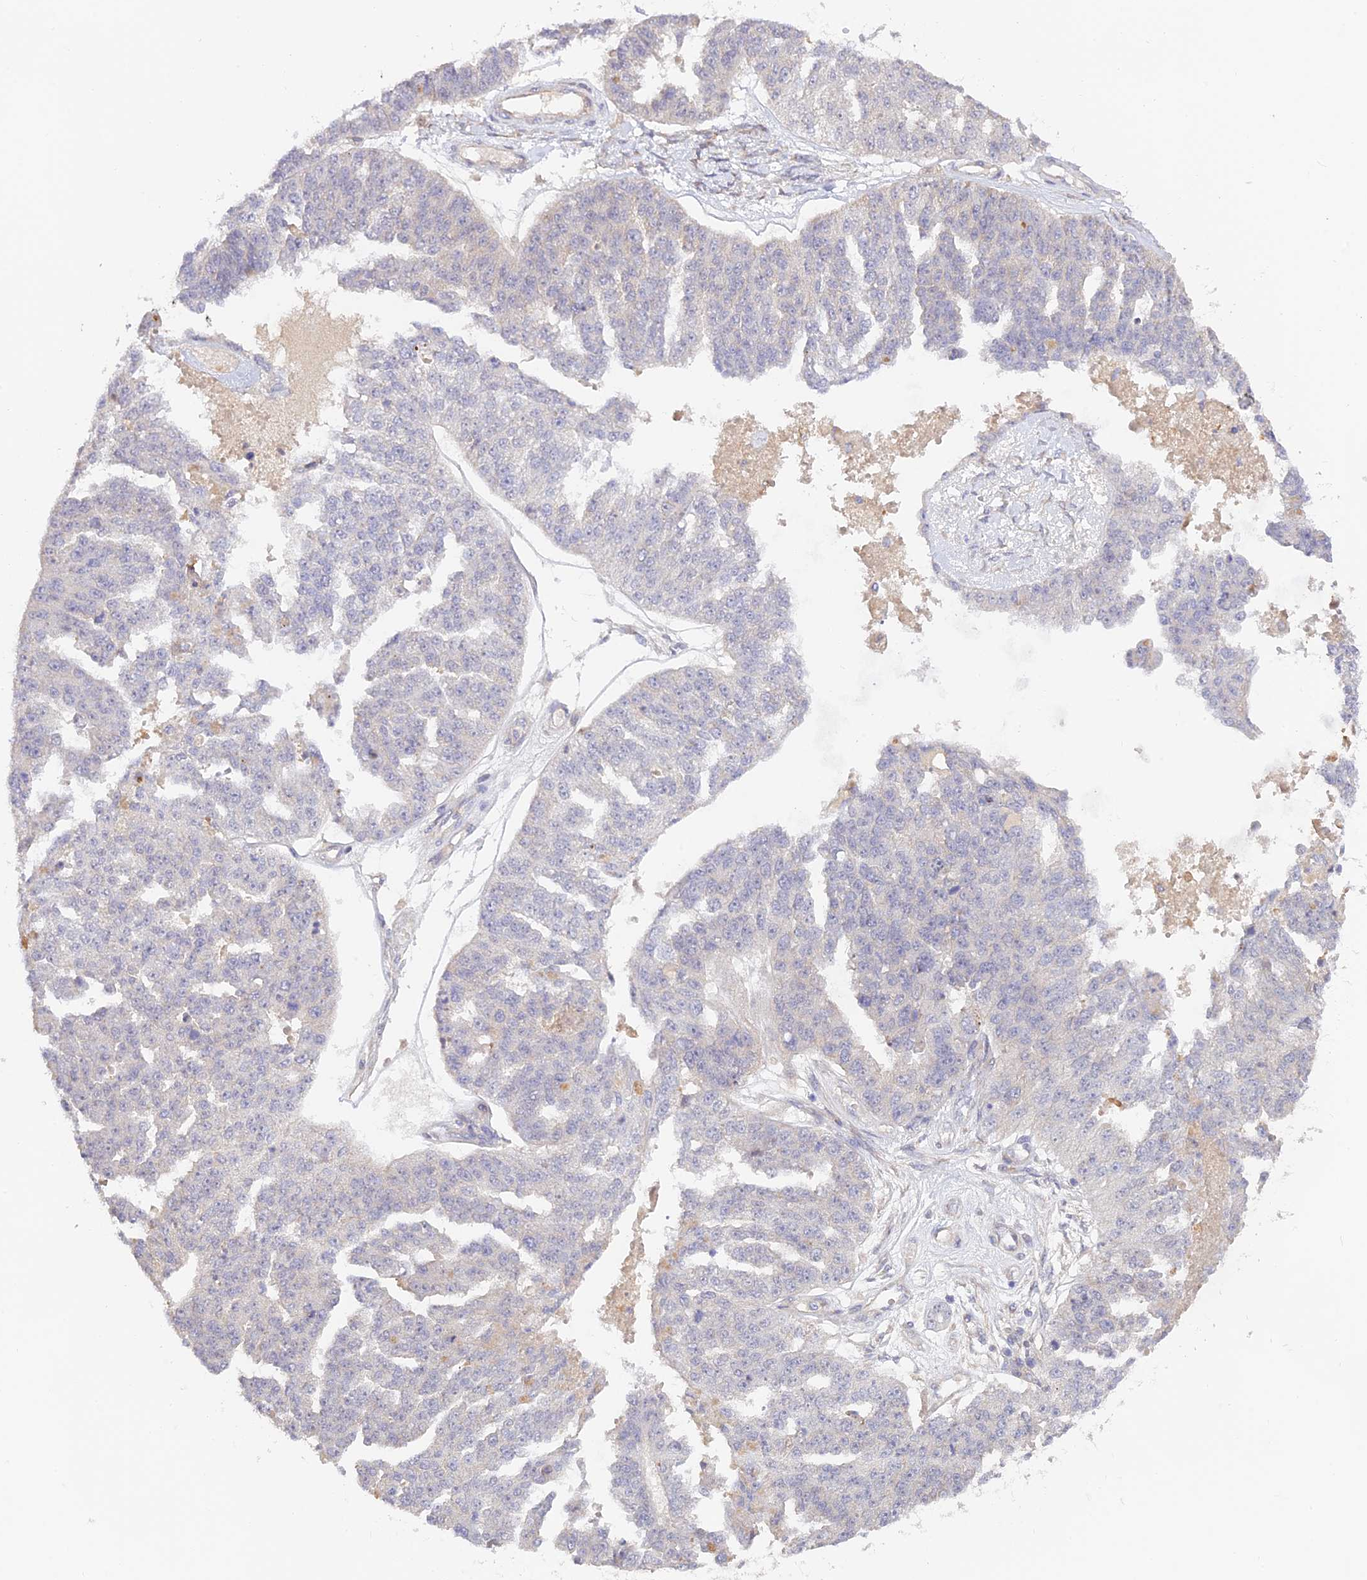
{"staining": {"intensity": "negative", "quantity": "none", "location": "none"}, "tissue": "ovarian cancer", "cell_type": "Tumor cells", "image_type": "cancer", "snomed": [{"axis": "morphology", "description": "Cystadenocarcinoma, serous, NOS"}, {"axis": "topography", "description": "Ovary"}], "caption": "Tumor cells are negative for protein expression in human ovarian serous cystadenocarcinoma. (Stains: DAB IHC with hematoxylin counter stain, Microscopy: brightfield microscopy at high magnification).", "gene": "CAMSAP3", "patient": {"sex": "female", "age": 58}}